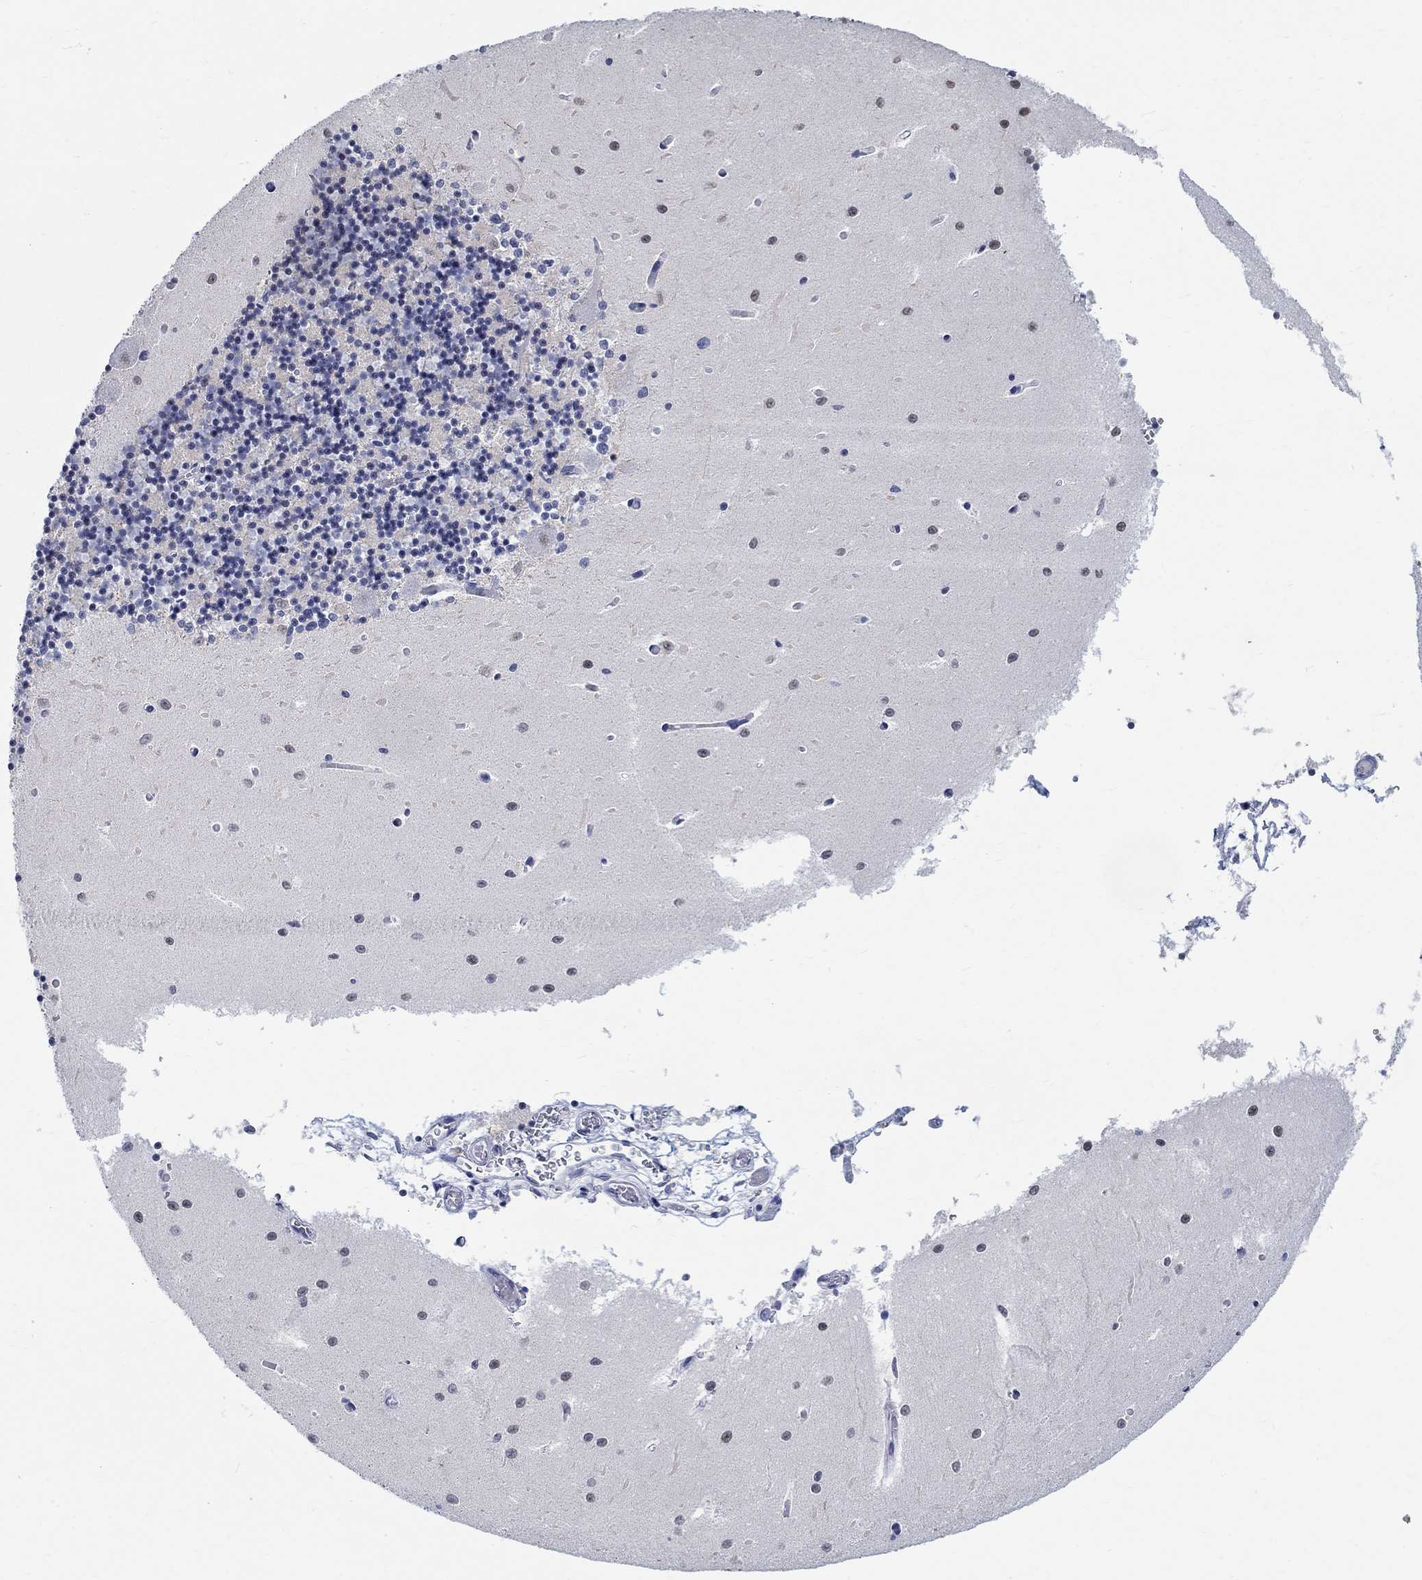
{"staining": {"intensity": "negative", "quantity": "none", "location": "none"}, "tissue": "cerebellum", "cell_type": "Cells in granular layer", "image_type": "normal", "snomed": [{"axis": "morphology", "description": "Normal tissue, NOS"}, {"axis": "topography", "description": "Cerebellum"}], "caption": "High power microscopy photomicrograph of an IHC histopathology image of normal cerebellum, revealing no significant positivity in cells in granular layer. (Brightfield microscopy of DAB immunohistochemistry (IHC) at high magnification).", "gene": "ANKS1B", "patient": {"sex": "female", "age": 64}}